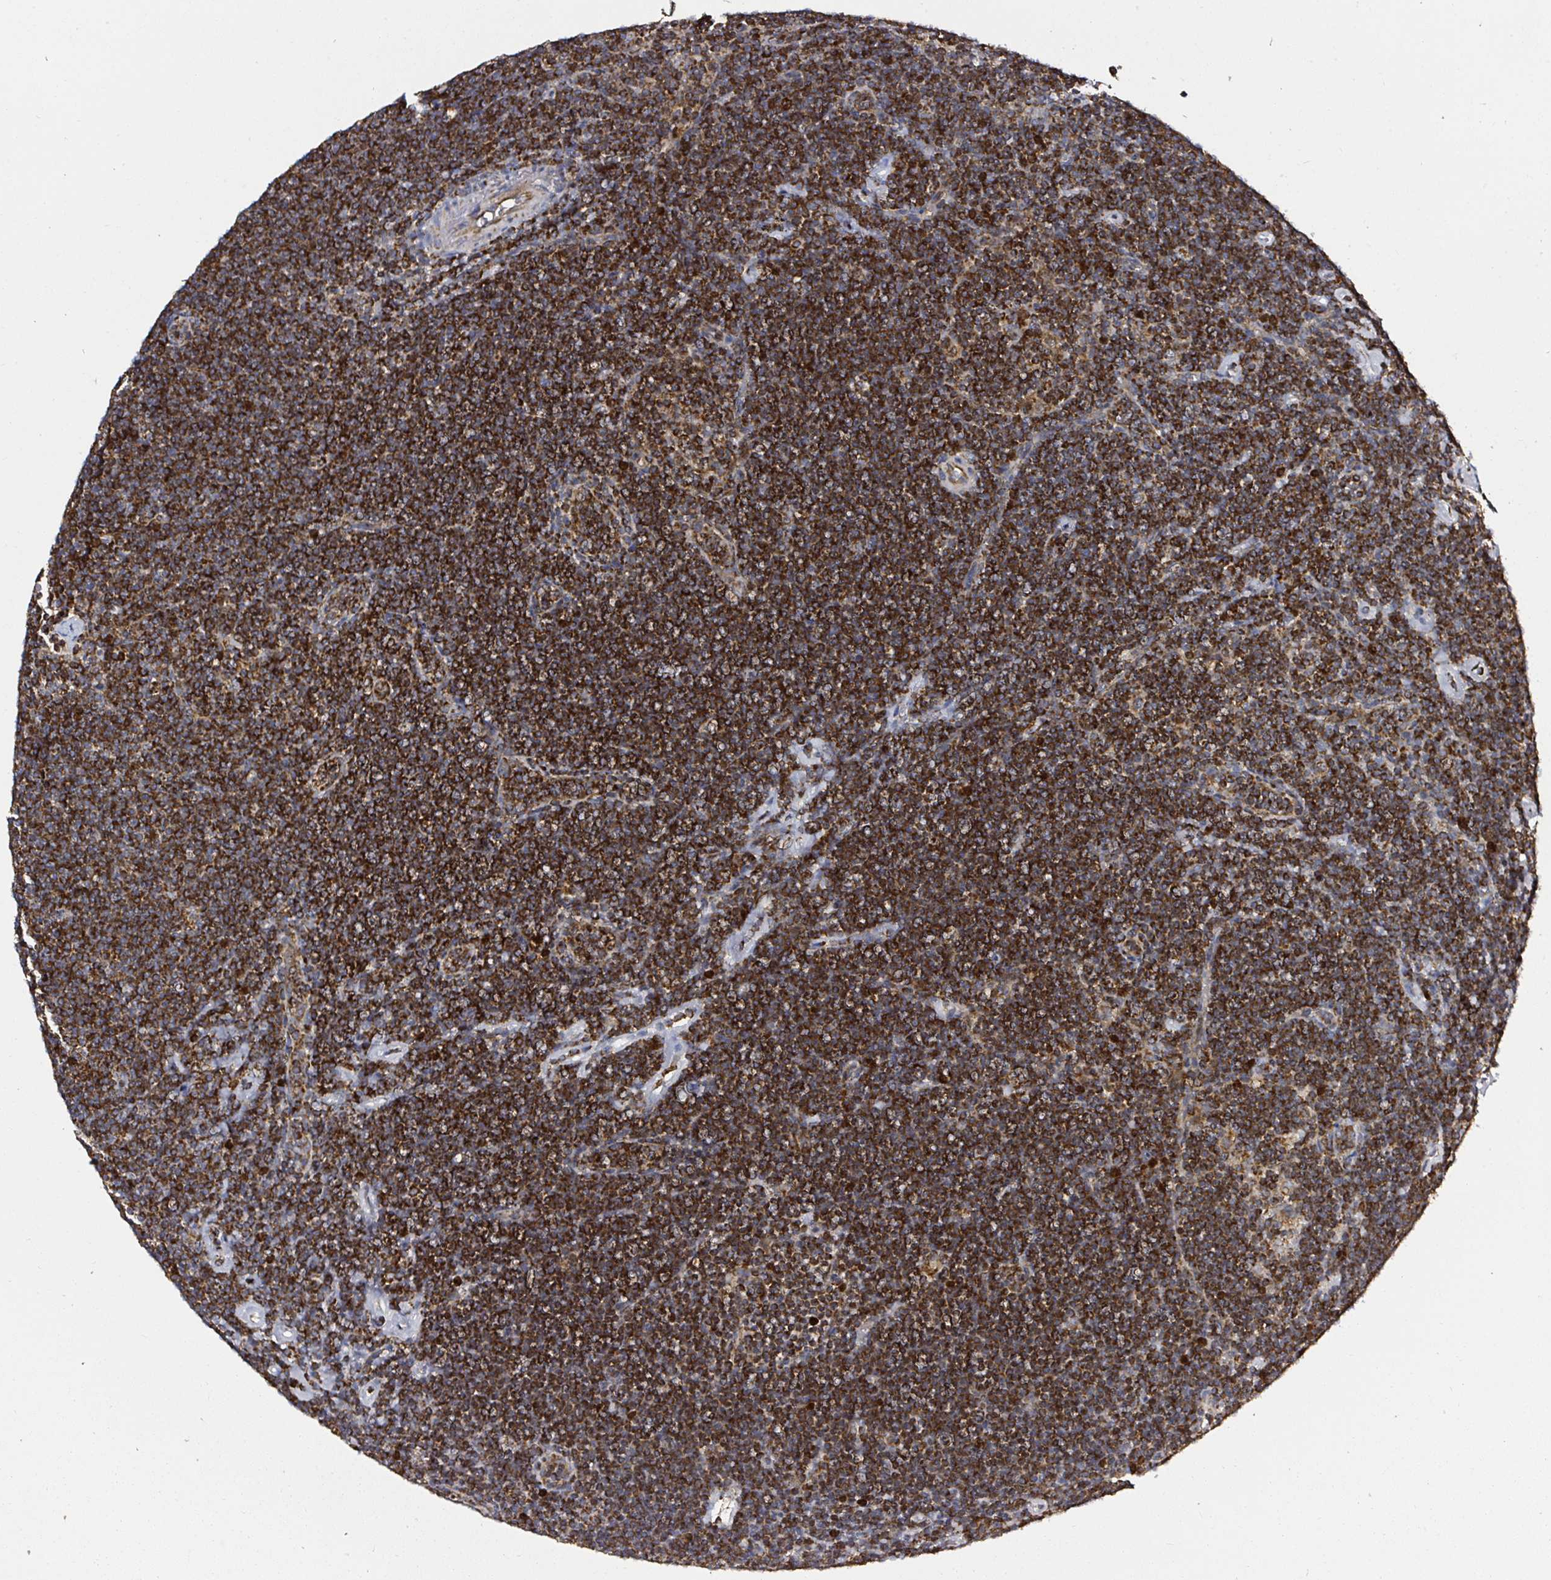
{"staining": {"intensity": "strong", "quantity": ">75%", "location": "cytoplasmic/membranous"}, "tissue": "lymphoma", "cell_type": "Tumor cells", "image_type": "cancer", "snomed": [{"axis": "morphology", "description": "Malignant lymphoma, non-Hodgkin's type, Low grade"}, {"axis": "topography", "description": "Lymph node"}], "caption": "Protein staining of low-grade malignant lymphoma, non-Hodgkin's type tissue shows strong cytoplasmic/membranous positivity in about >75% of tumor cells. The protein of interest is stained brown, and the nuclei are stained in blue (DAB IHC with brightfield microscopy, high magnification).", "gene": "ATAD3B", "patient": {"sex": "female", "age": 73}}